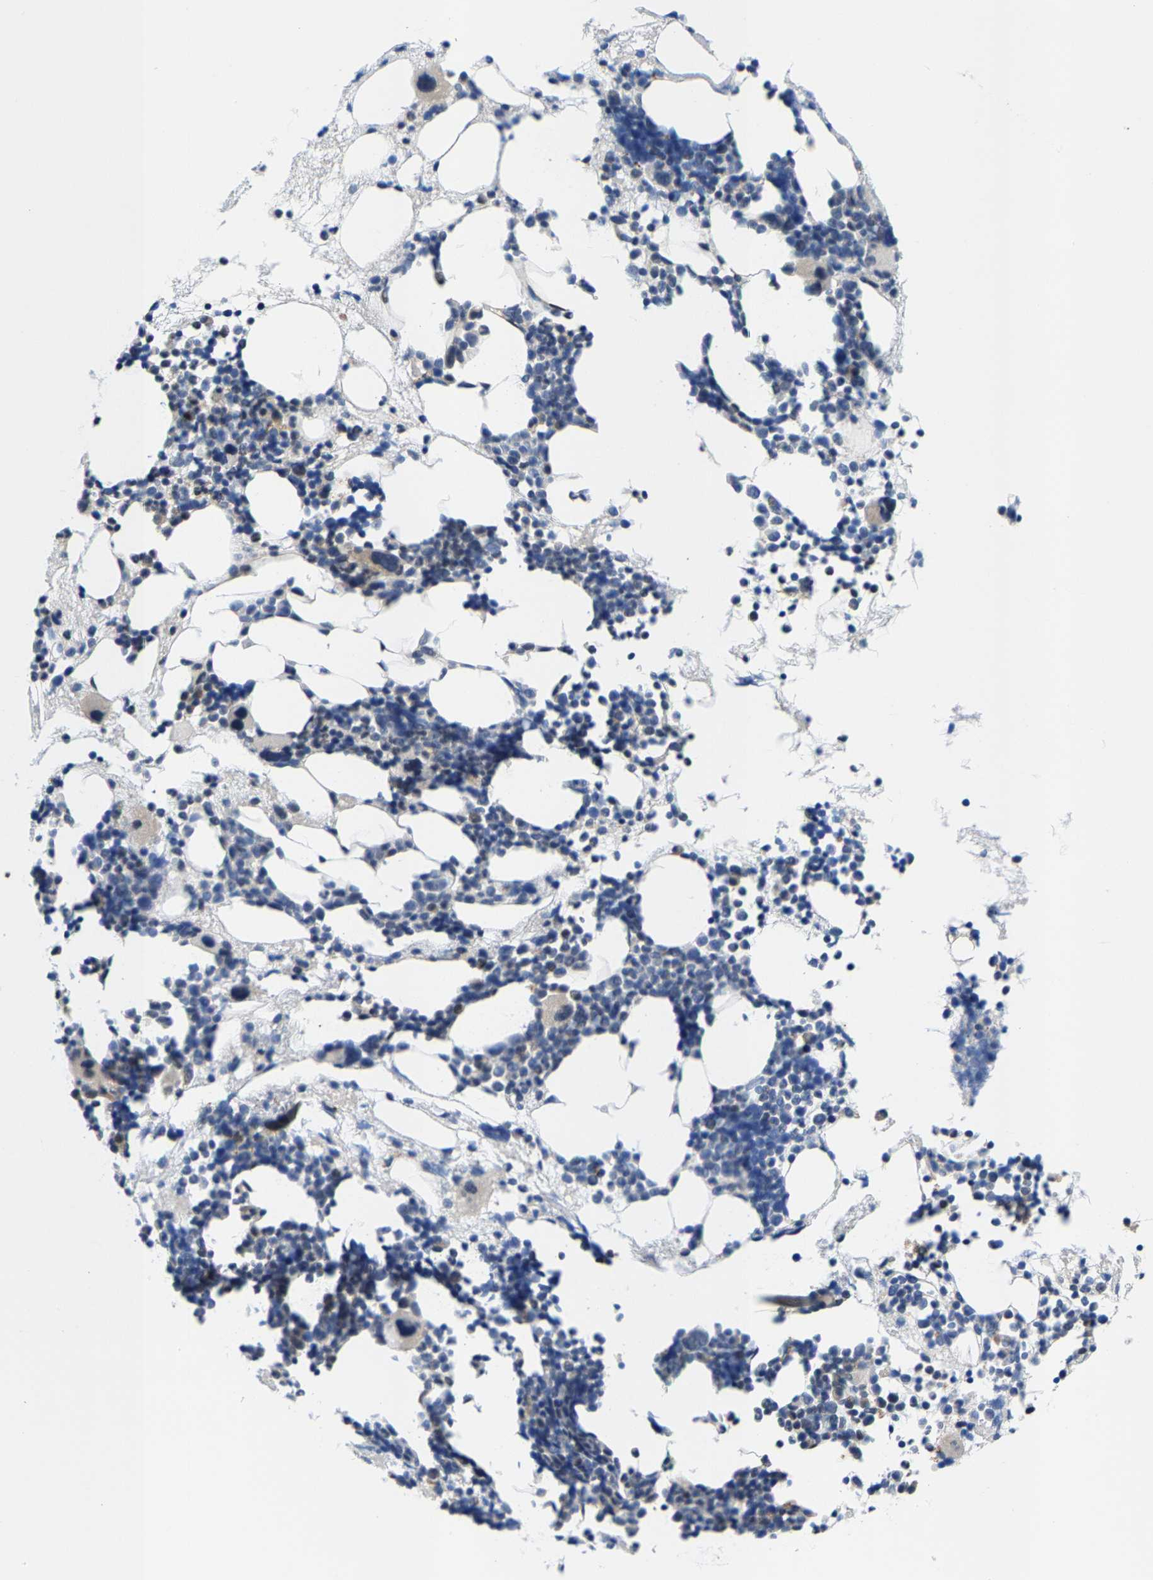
{"staining": {"intensity": "negative", "quantity": "none", "location": "none"}, "tissue": "bone marrow", "cell_type": "Hematopoietic cells", "image_type": "normal", "snomed": [{"axis": "morphology", "description": "Normal tissue, NOS"}, {"axis": "morphology", "description": "Inflammation, NOS"}, {"axis": "topography", "description": "Bone marrow"}], "caption": "Hematopoietic cells are negative for brown protein staining in normal bone marrow. (Immunohistochemistry, brightfield microscopy, high magnification).", "gene": "KLHL1", "patient": {"sex": "female", "age": 81}}